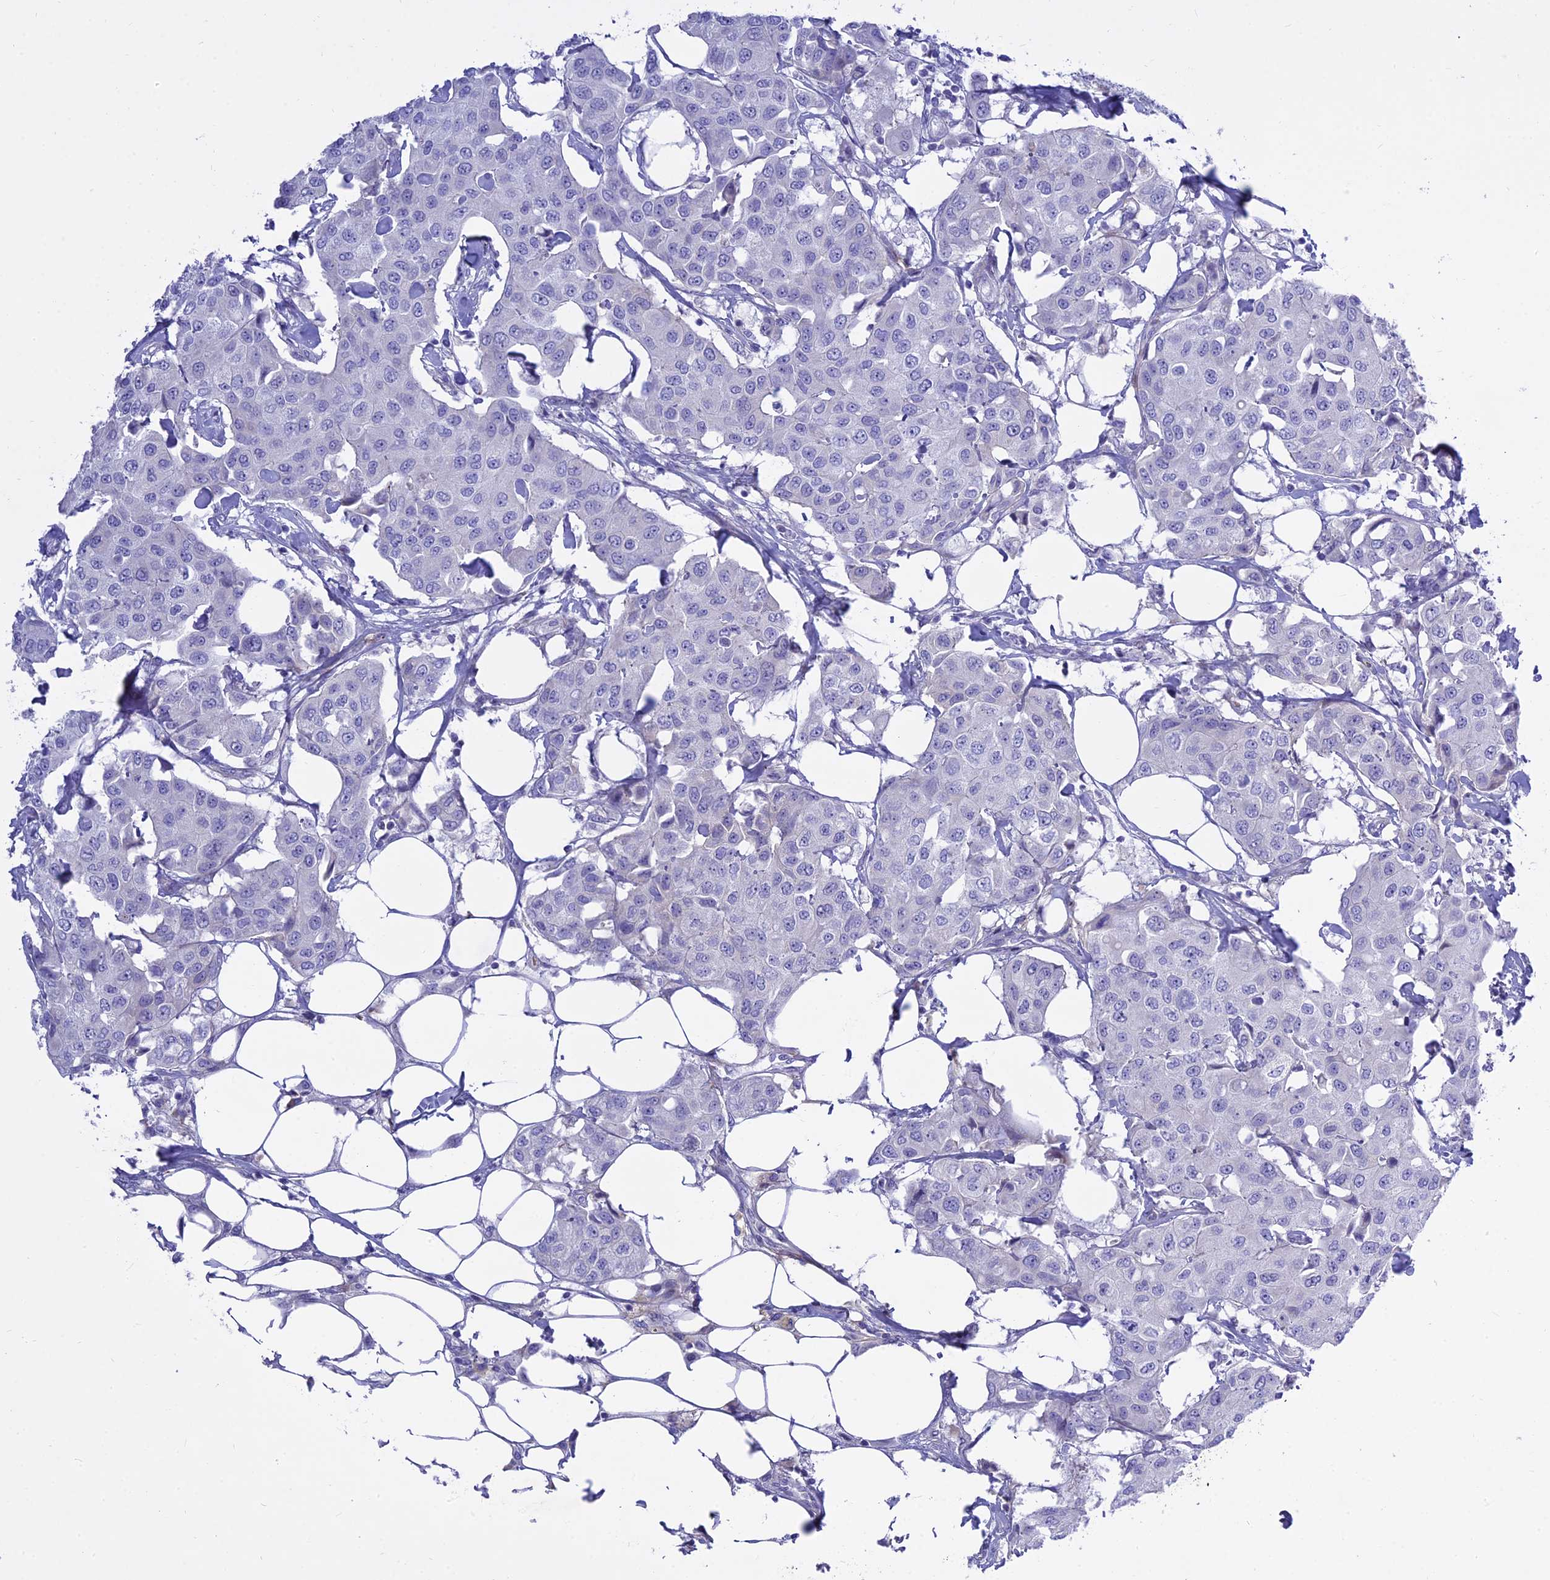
{"staining": {"intensity": "negative", "quantity": "none", "location": "none"}, "tissue": "breast cancer", "cell_type": "Tumor cells", "image_type": "cancer", "snomed": [{"axis": "morphology", "description": "Duct carcinoma"}, {"axis": "topography", "description": "Breast"}], "caption": "DAB (3,3'-diaminobenzidine) immunohistochemical staining of human breast infiltrating ductal carcinoma displays no significant positivity in tumor cells. The staining is performed using DAB brown chromogen with nuclei counter-stained in using hematoxylin.", "gene": "MBD3L1", "patient": {"sex": "female", "age": 80}}